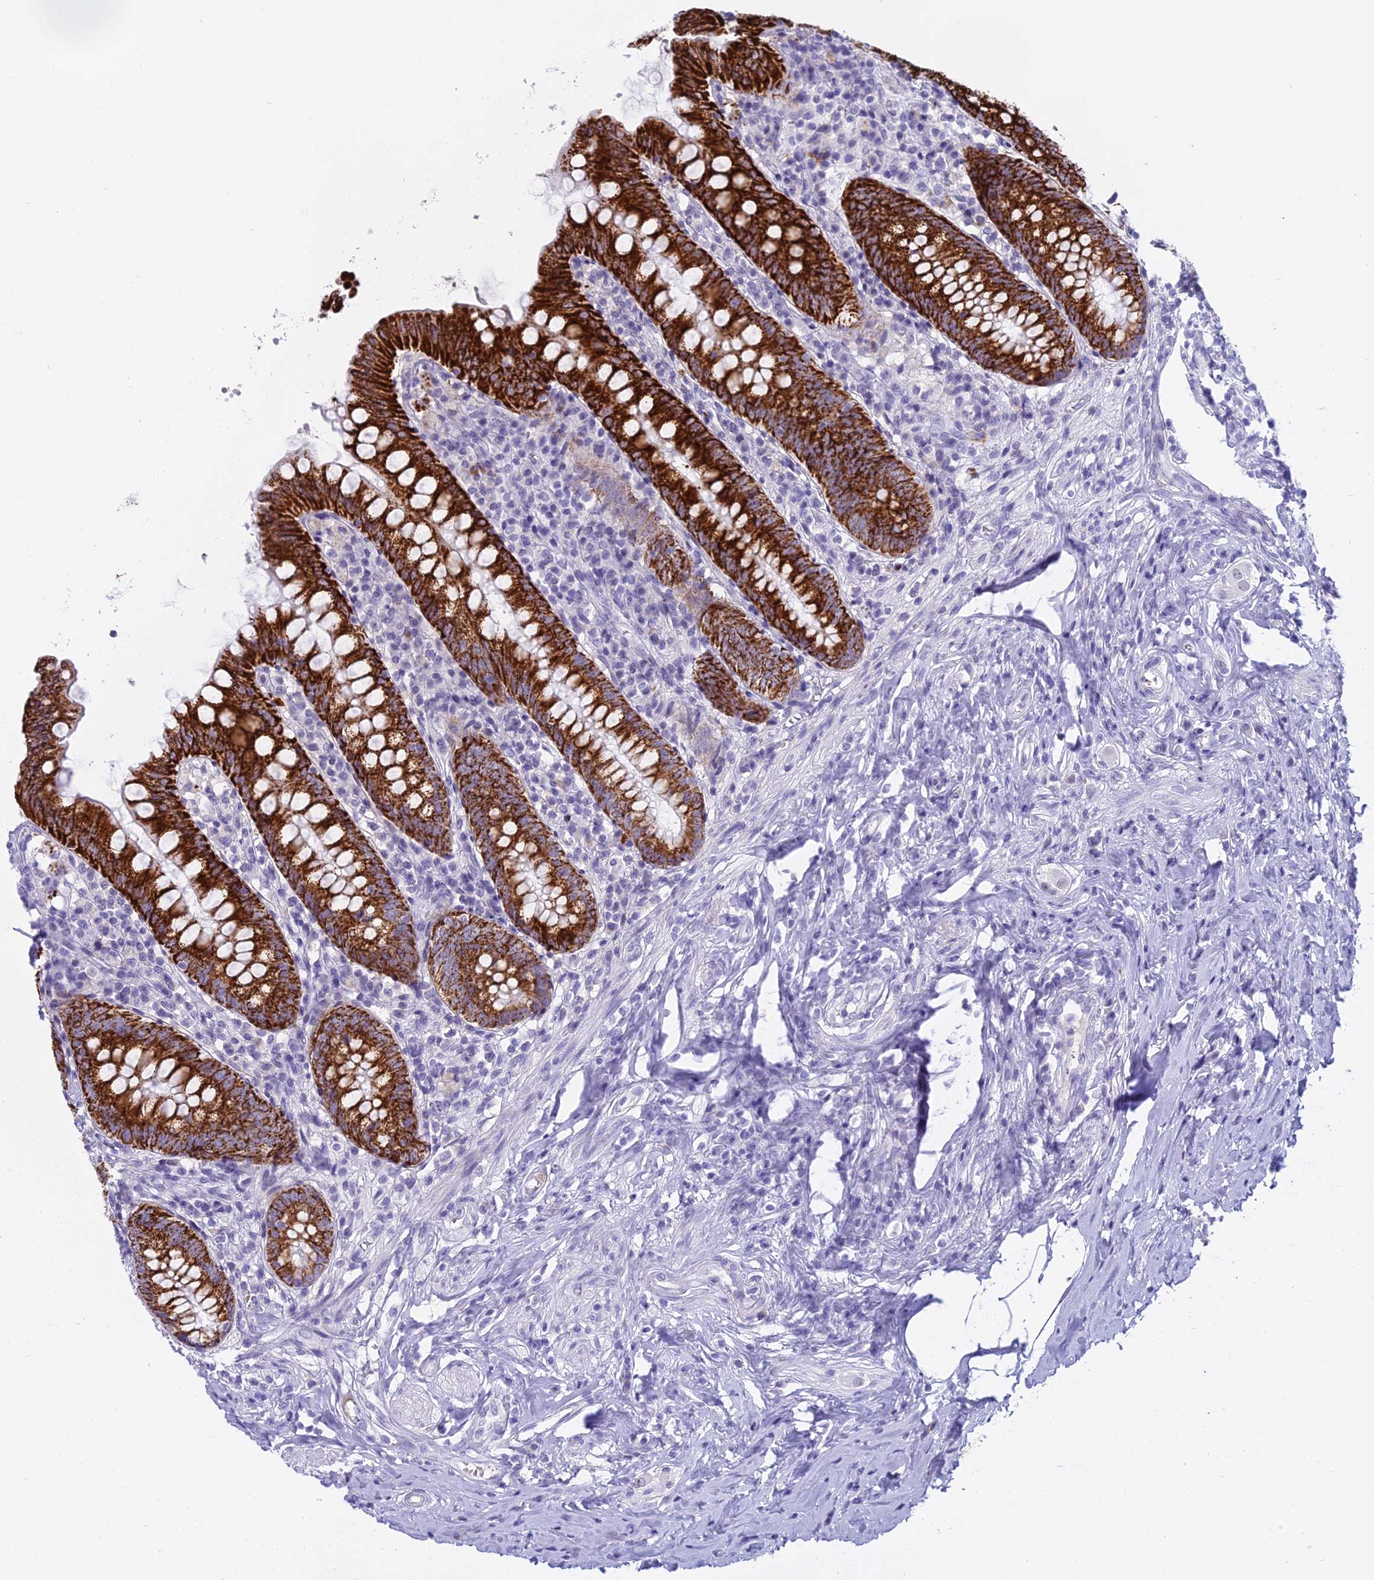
{"staining": {"intensity": "strong", "quantity": ">75%", "location": "cytoplasmic/membranous"}, "tissue": "appendix", "cell_type": "Glandular cells", "image_type": "normal", "snomed": [{"axis": "morphology", "description": "Normal tissue, NOS"}, {"axis": "topography", "description": "Appendix"}], "caption": "Immunohistochemical staining of unremarkable appendix displays high levels of strong cytoplasmic/membranous expression in about >75% of glandular cells. (Brightfield microscopy of DAB IHC at high magnification).", "gene": "OSTN", "patient": {"sex": "female", "age": 54}}